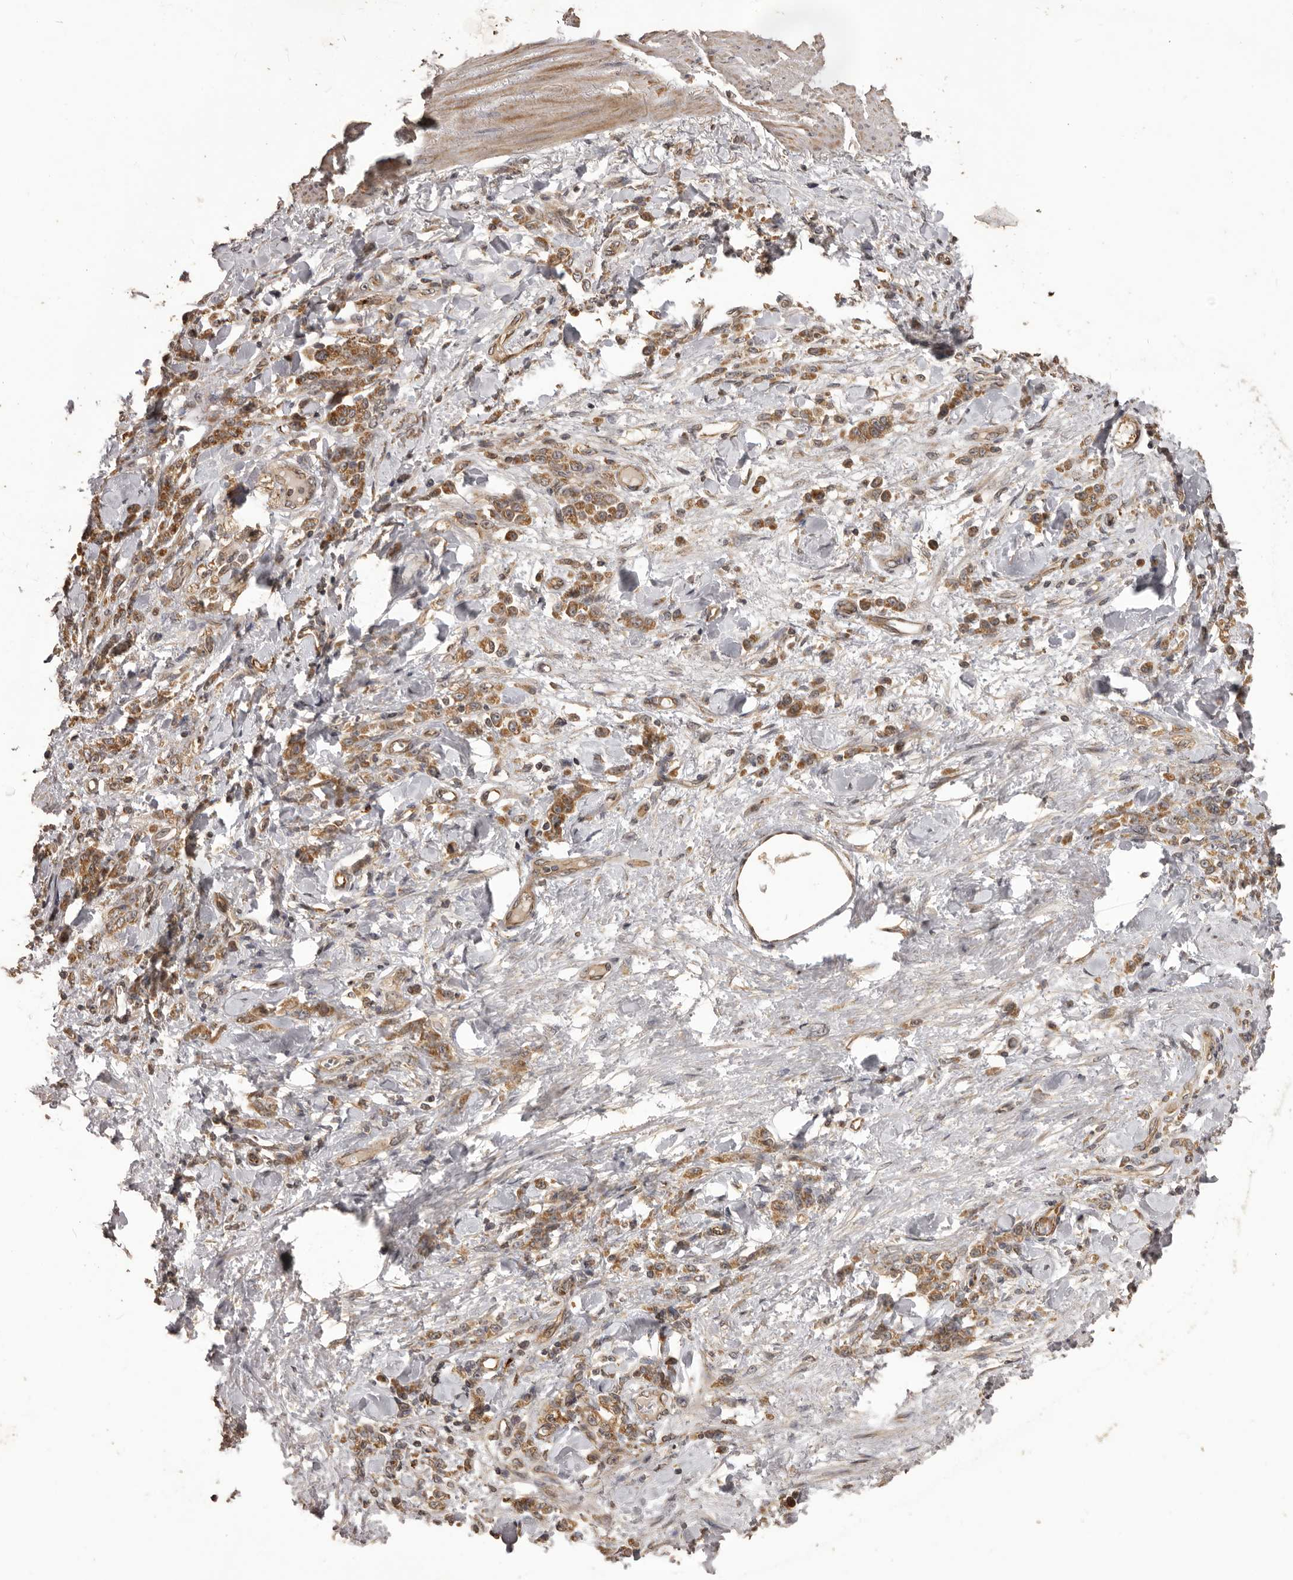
{"staining": {"intensity": "moderate", "quantity": ">75%", "location": "cytoplasmic/membranous"}, "tissue": "stomach cancer", "cell_type": "Tumor cells", "image_type": "cancer", "snomed": [{"axis": "morphology", "description": "Normal tissue, NOS"}, {"axis": "morphology", "description": "Adenocarcinoma, NOS"}, {"axis": "topography", "description": "Stomach"}], "caption": "Human stomach cancer (adenocarcinoma) stained for a protein (brown) exhibits moderate cytoplasmic/membranous positive expression in approximately >75% of tumor cells.", "gene": "QRSL1", "patient": {"sex": "male", "age": 82}}